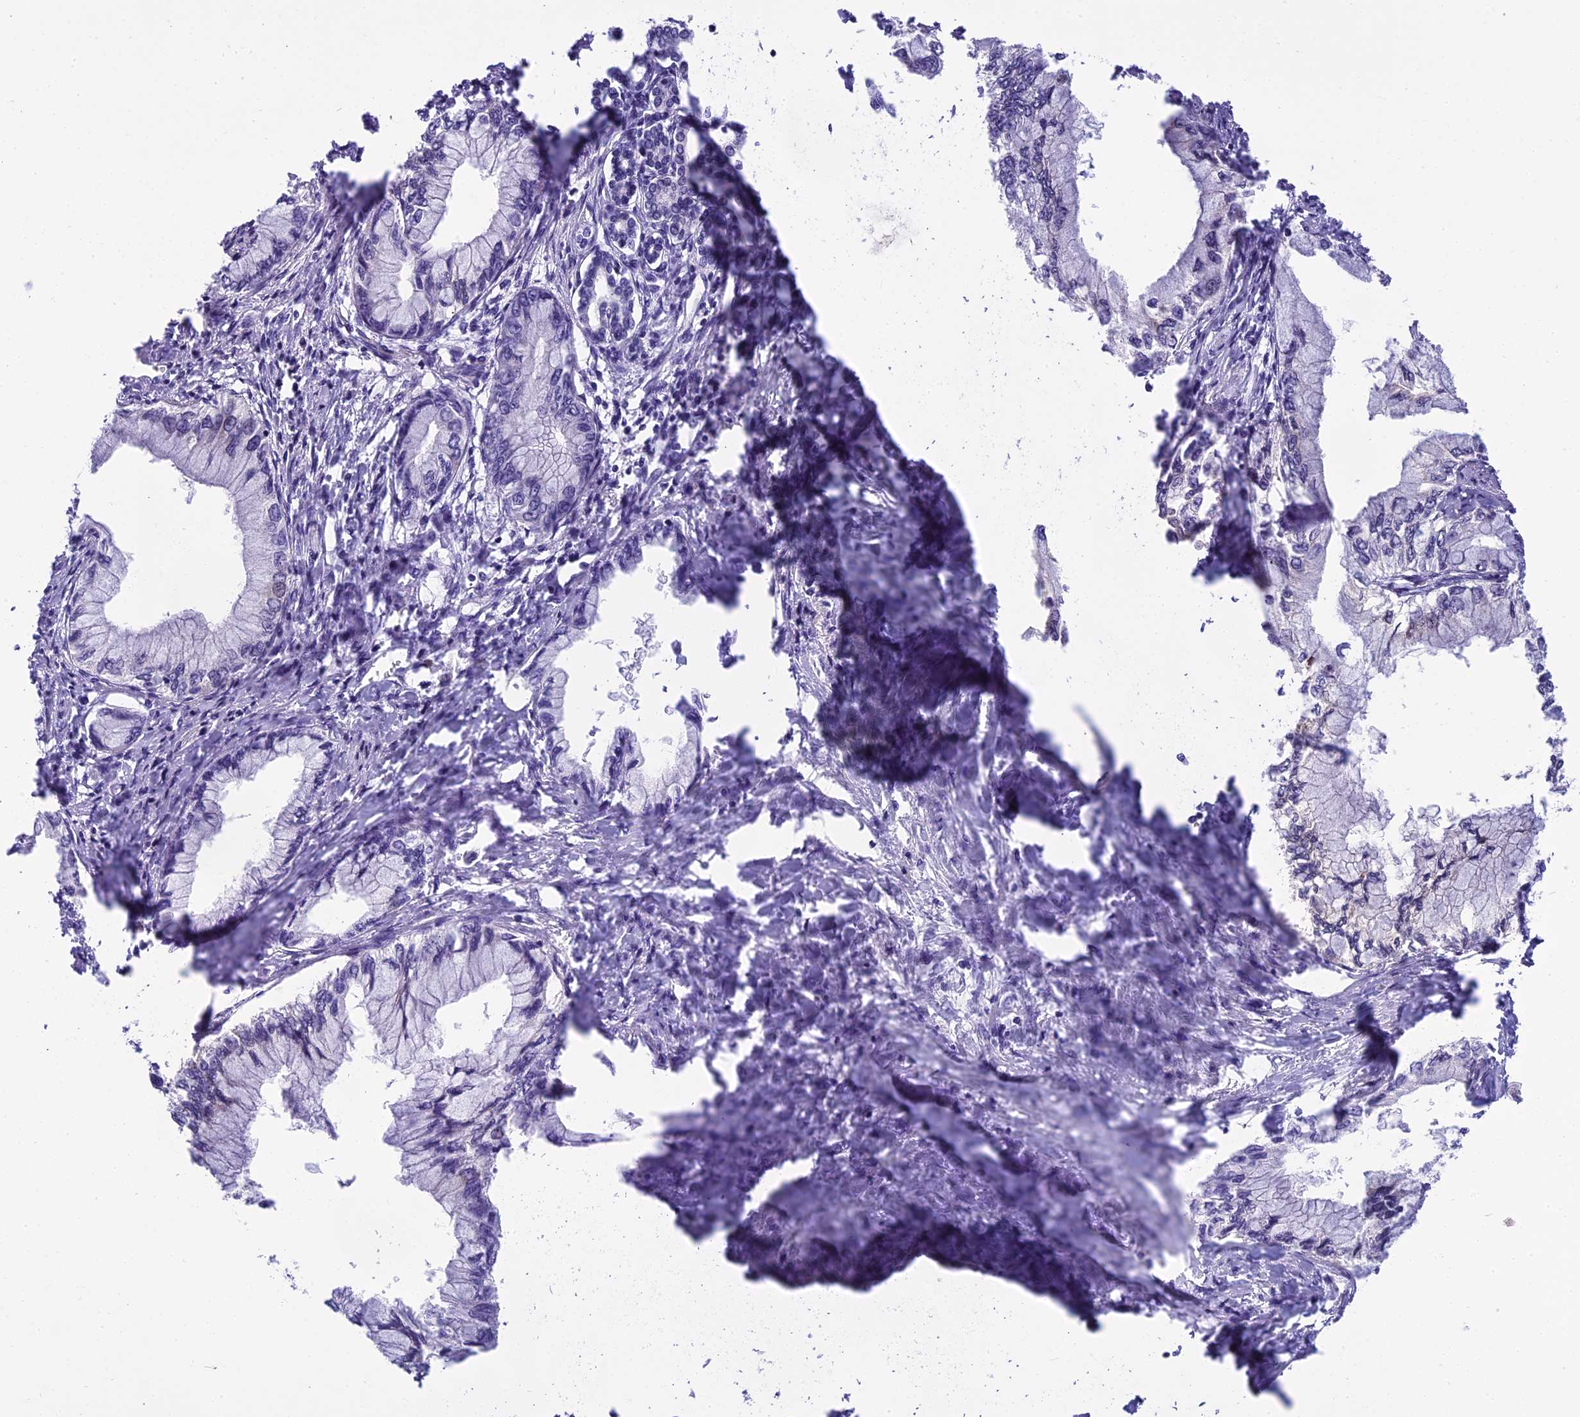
{"staining": {"intensity": "negative", "quantity": "none", "location": "none"}, "tissue": "pancreatic cancer", "cell_type": "Tumor cells", "image_type": "cancer", "snomed": [{"axis": "morphology", "description": "Adenocarcinoma, NOS"}, {"axis": "topography", "description": "Pancreas"}], "caption": "Micrograph shows no significant protein expression in tumor cells of pancreatic adenocarcinoma.", "gene": "KCTD14", "patient": {"sex": "male", "age": 48}}